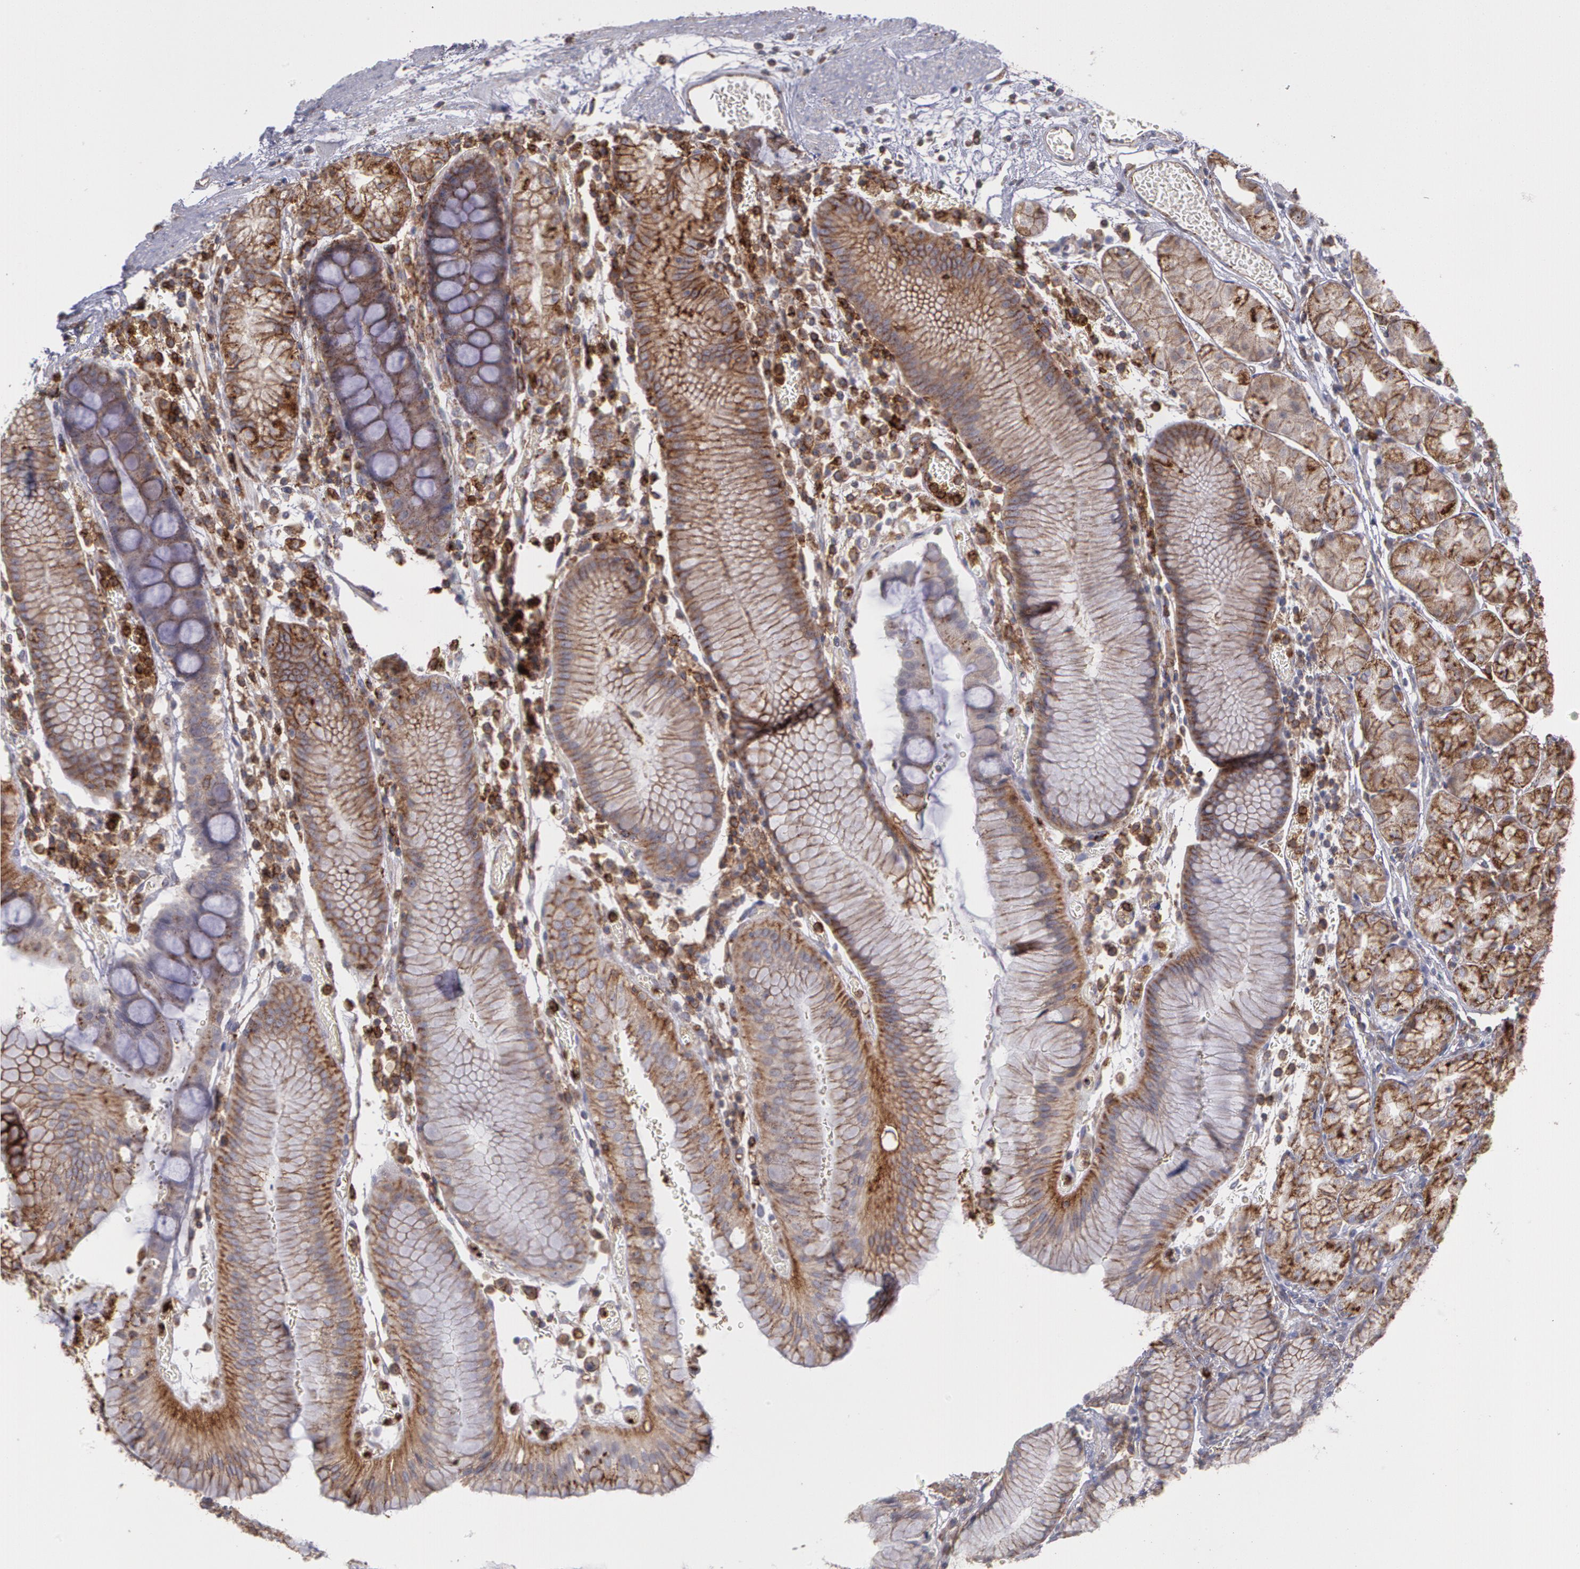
{"staining": {"intensity": "strong", "quantity": ">75%", "location": "cytoplasmic/membranous"}, "tissue": "stomach", "cell_type": "Glandular cells", "image_type": "normal", "snomed": [{"axis": "morphology", "description": "Normal tissue, NOS"}, {"axis": "topography", "description": "Stomach, lower"}], "caption": "Unremarkable stomach was stained to show a protein in brown. There is high levels of strong cytoplasmic/membranous staining in approximately >75% of glandular cells.", "gene": "FLOT2", "patient": {"sex": "female", "age": 73}}